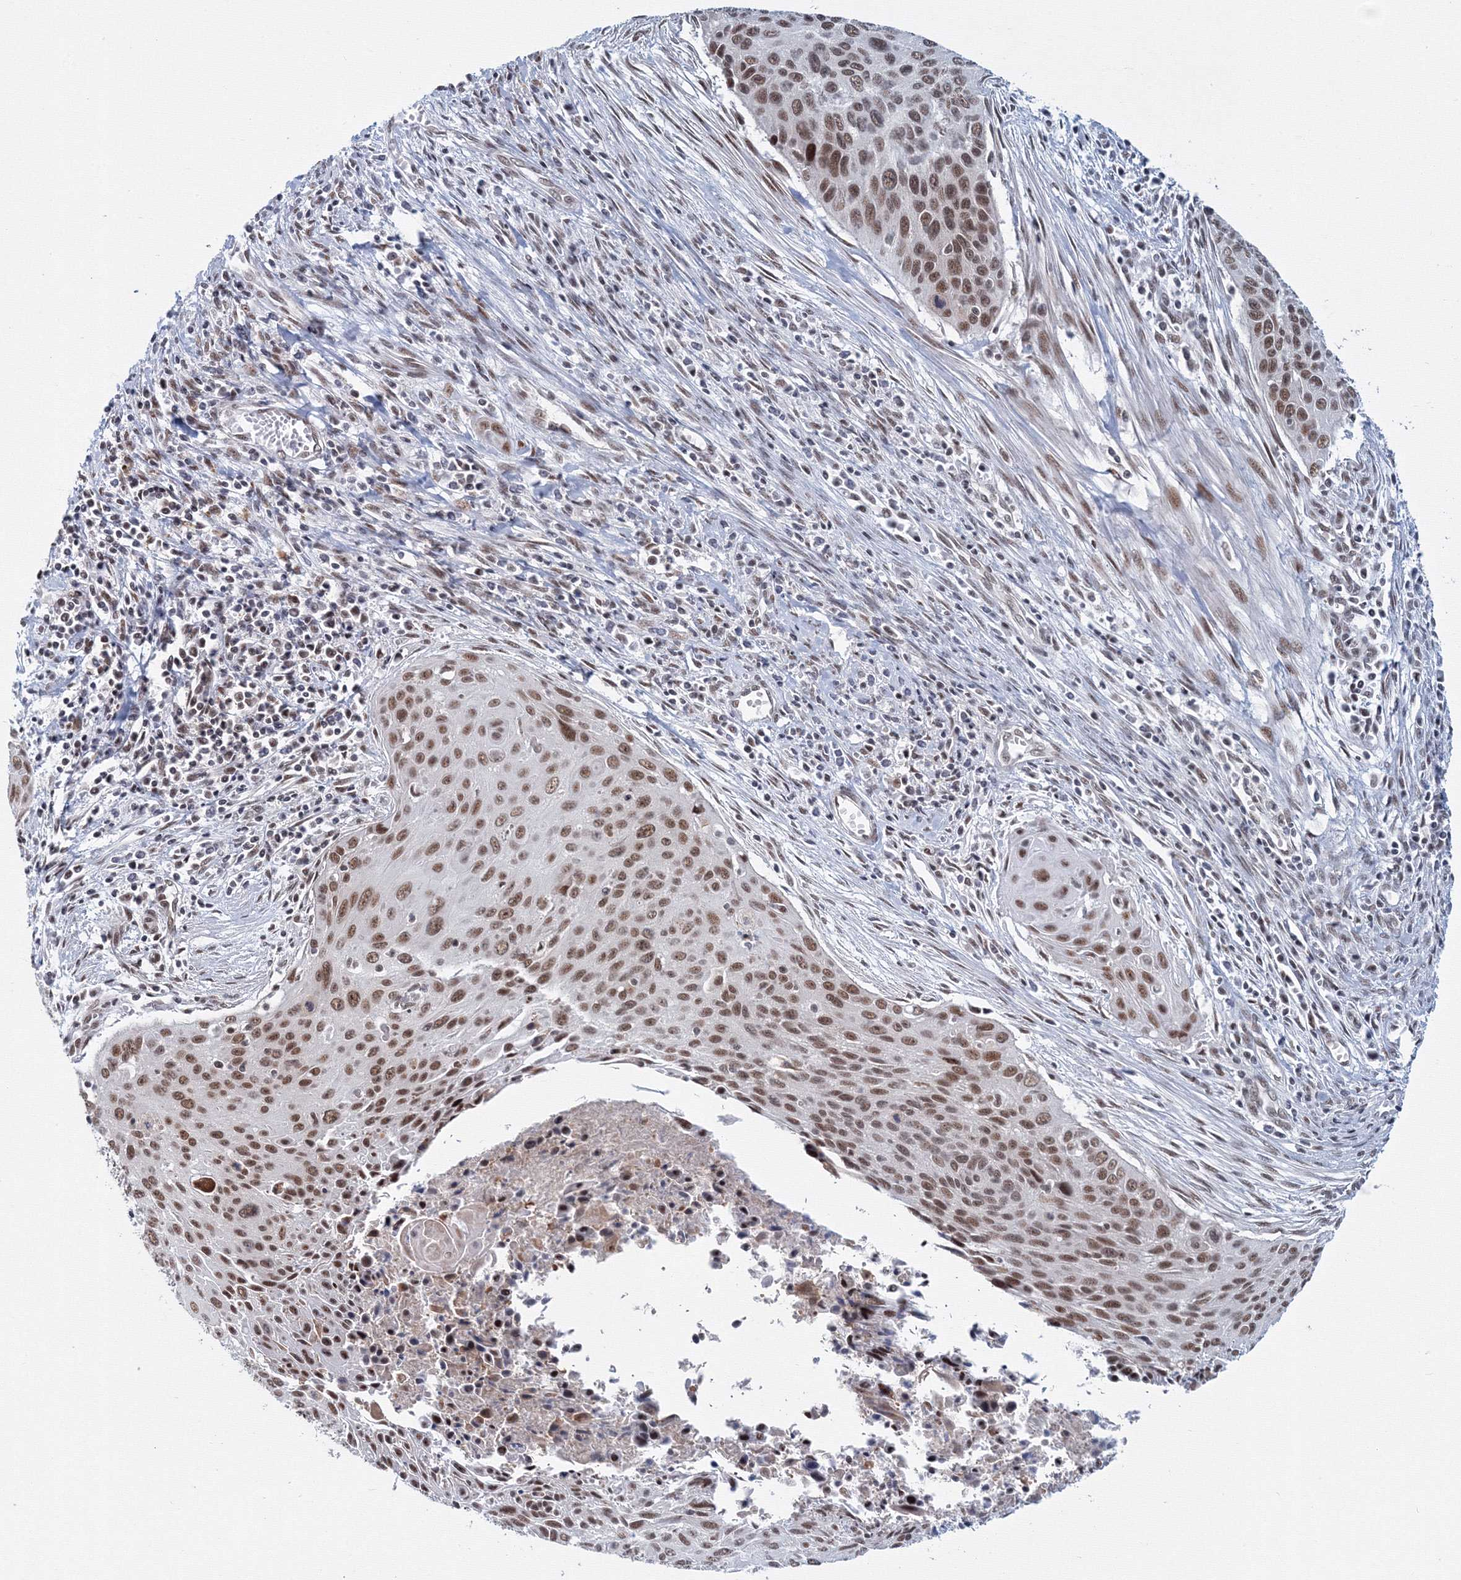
{"staining": {"intensity": "moderate", "quantity": ">75%", "location": "nuclear"}, "tissue": "cervical cancer", "cell_type": "Tumor cells", "image_type": "cancer", "snomed": [{"axis": "morphology", "description": "Squamous cell carcinoma, NOS"}, {"axis": "topography", "description": "Cervix"}], "caption": "Moderate nuclear staining is appreciated in approximately >75% of tumor cells in squamous cell carcinoma (cervical).", "gene": "SF3B6", "patient": {"sex": "female", "age": 55}}